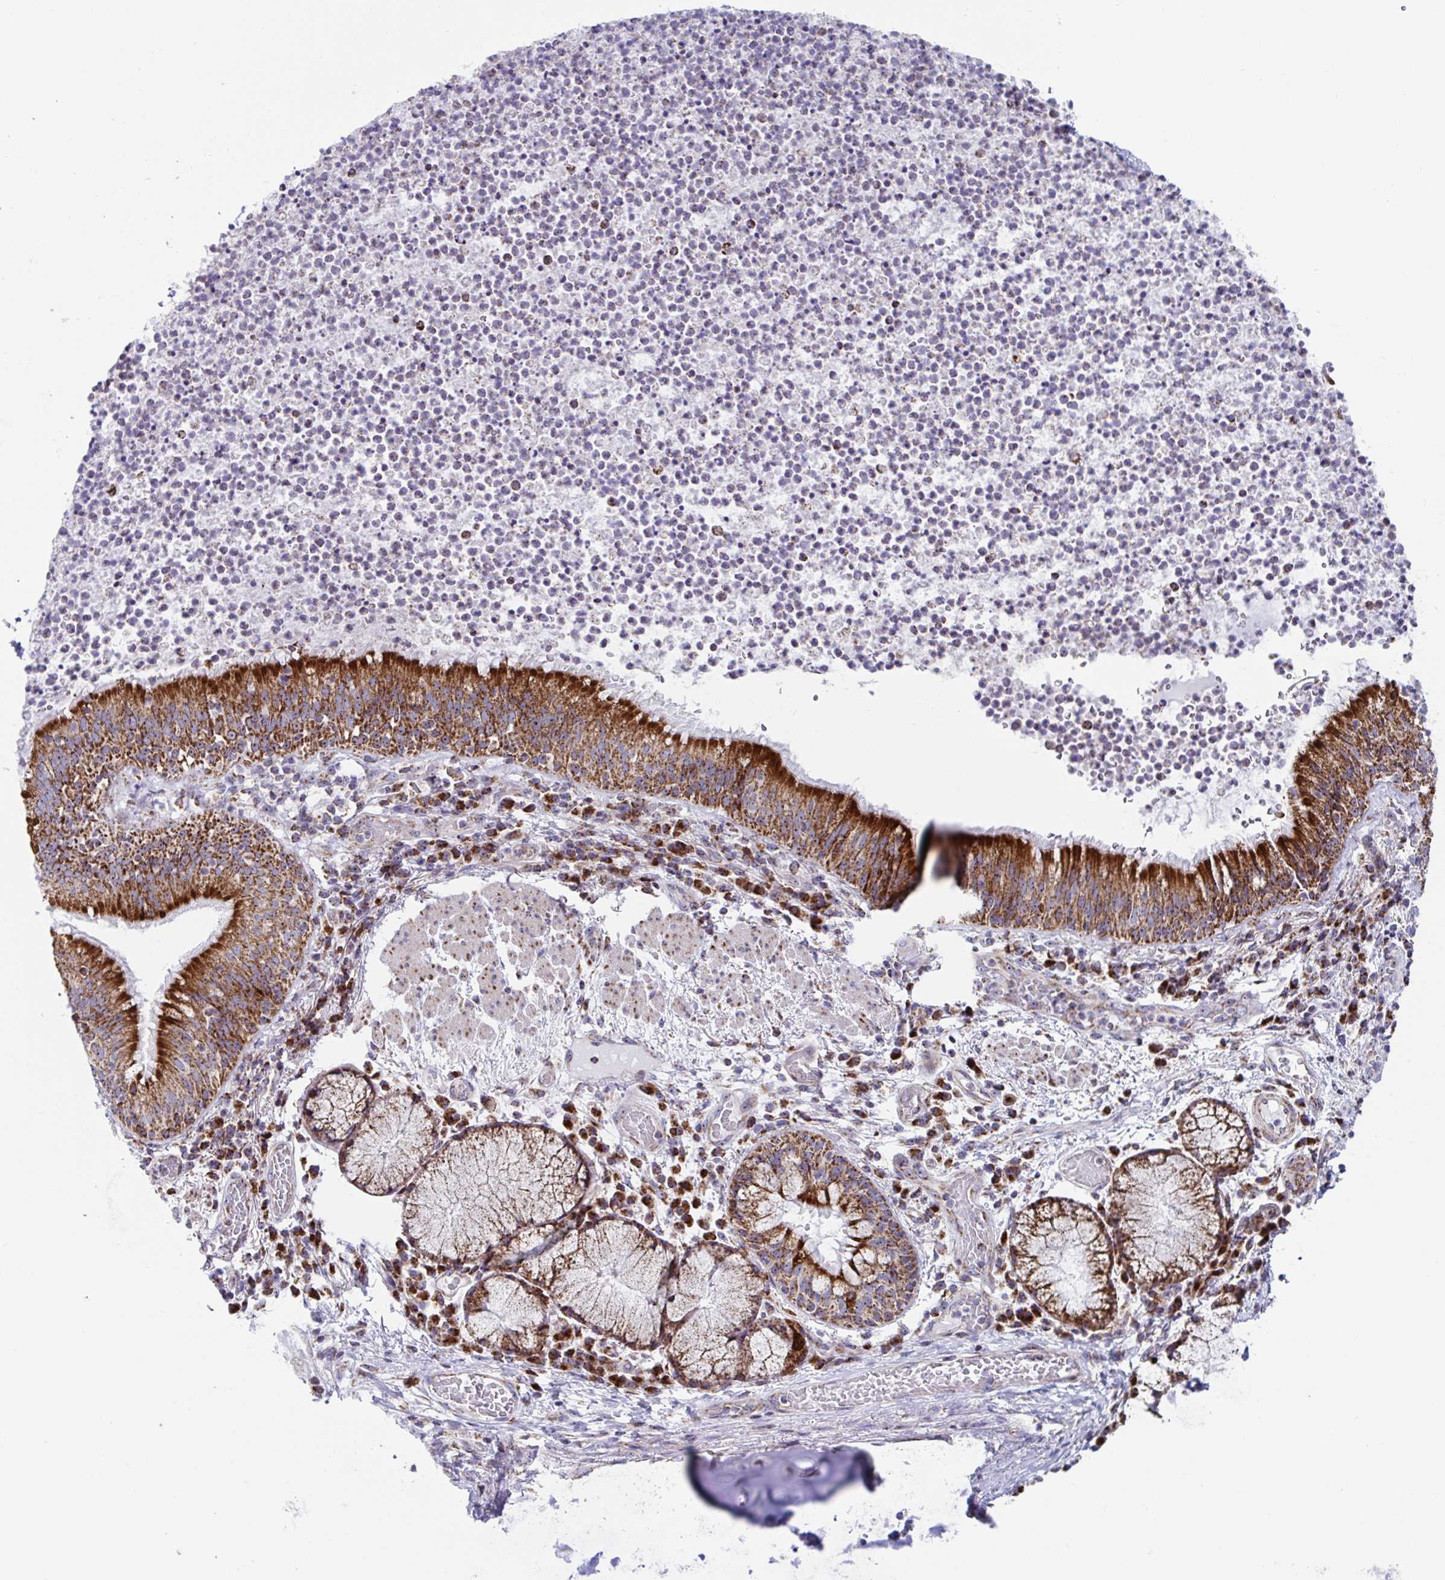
{"staining": {"intensity": "strong", "quantity": ">75%", "location": "cytoplasmic/membranous"}, "tissue": "bronchus", "cell_type": "Respiratory epithelial cells", "image_type": "normal", "snomed": [{"axis": "morphology", "description": "Normal tissue, NOS"}, {"axis": "topography", "description": "Lymph node"}, {"axis": "topography", "description": "Bronchus"}], "caption": "Protein analysis of unremarkable bronchus displays strong cytoplasmic/membranous positivity in approximately >75% of respiratory epithelial cells.", "gene": "ATP5MJ", "patient": {"sex": "male", "age": 56}}